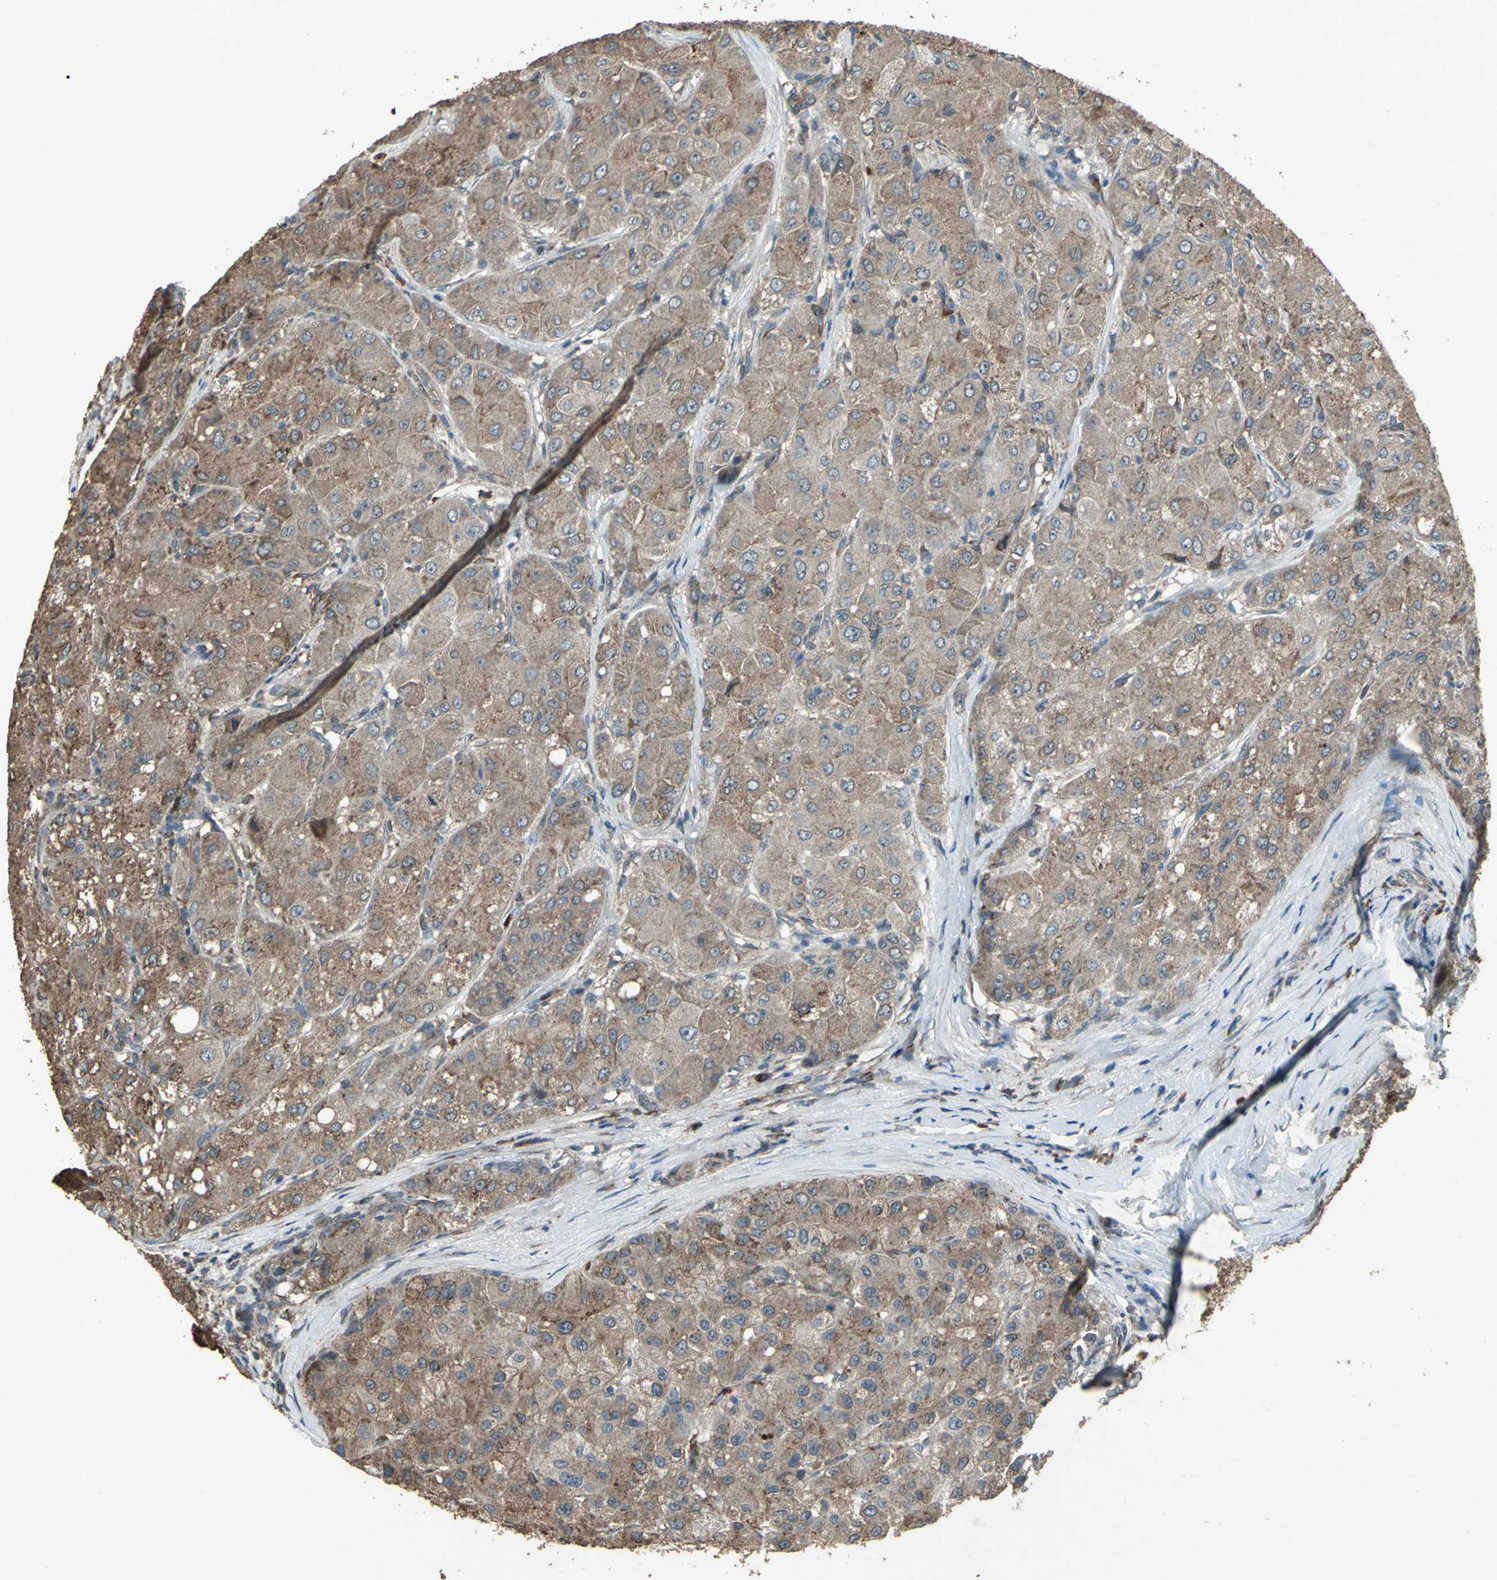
{"staining": {"intensity": "weak", "quantity": ">75%", "location": "cytoplasmic/membranous"}, "tissue": "liver cancer", "cell_type": "Tumor cells", "image_type": "cancer", "snomed": [{"axis": "morphology", "description": "Carcinoma, Hepatocellular, NOS"}, {"axis": "topography", "description": "Liver"}], "caption": "A photomicrograph of hepatocellular carcinoma (liver) stained for a protein exhibits weak cytoplasmic/membranous brown staining in tumor cells. Using DAB (3,3'-diaminobenzidine) (brown) and hematoxylin (blue) stains, captured at high magnification using brightfield microscopy.", "gene": "SEPTIN4", "patient": {"sex": "male", "age": 80}}